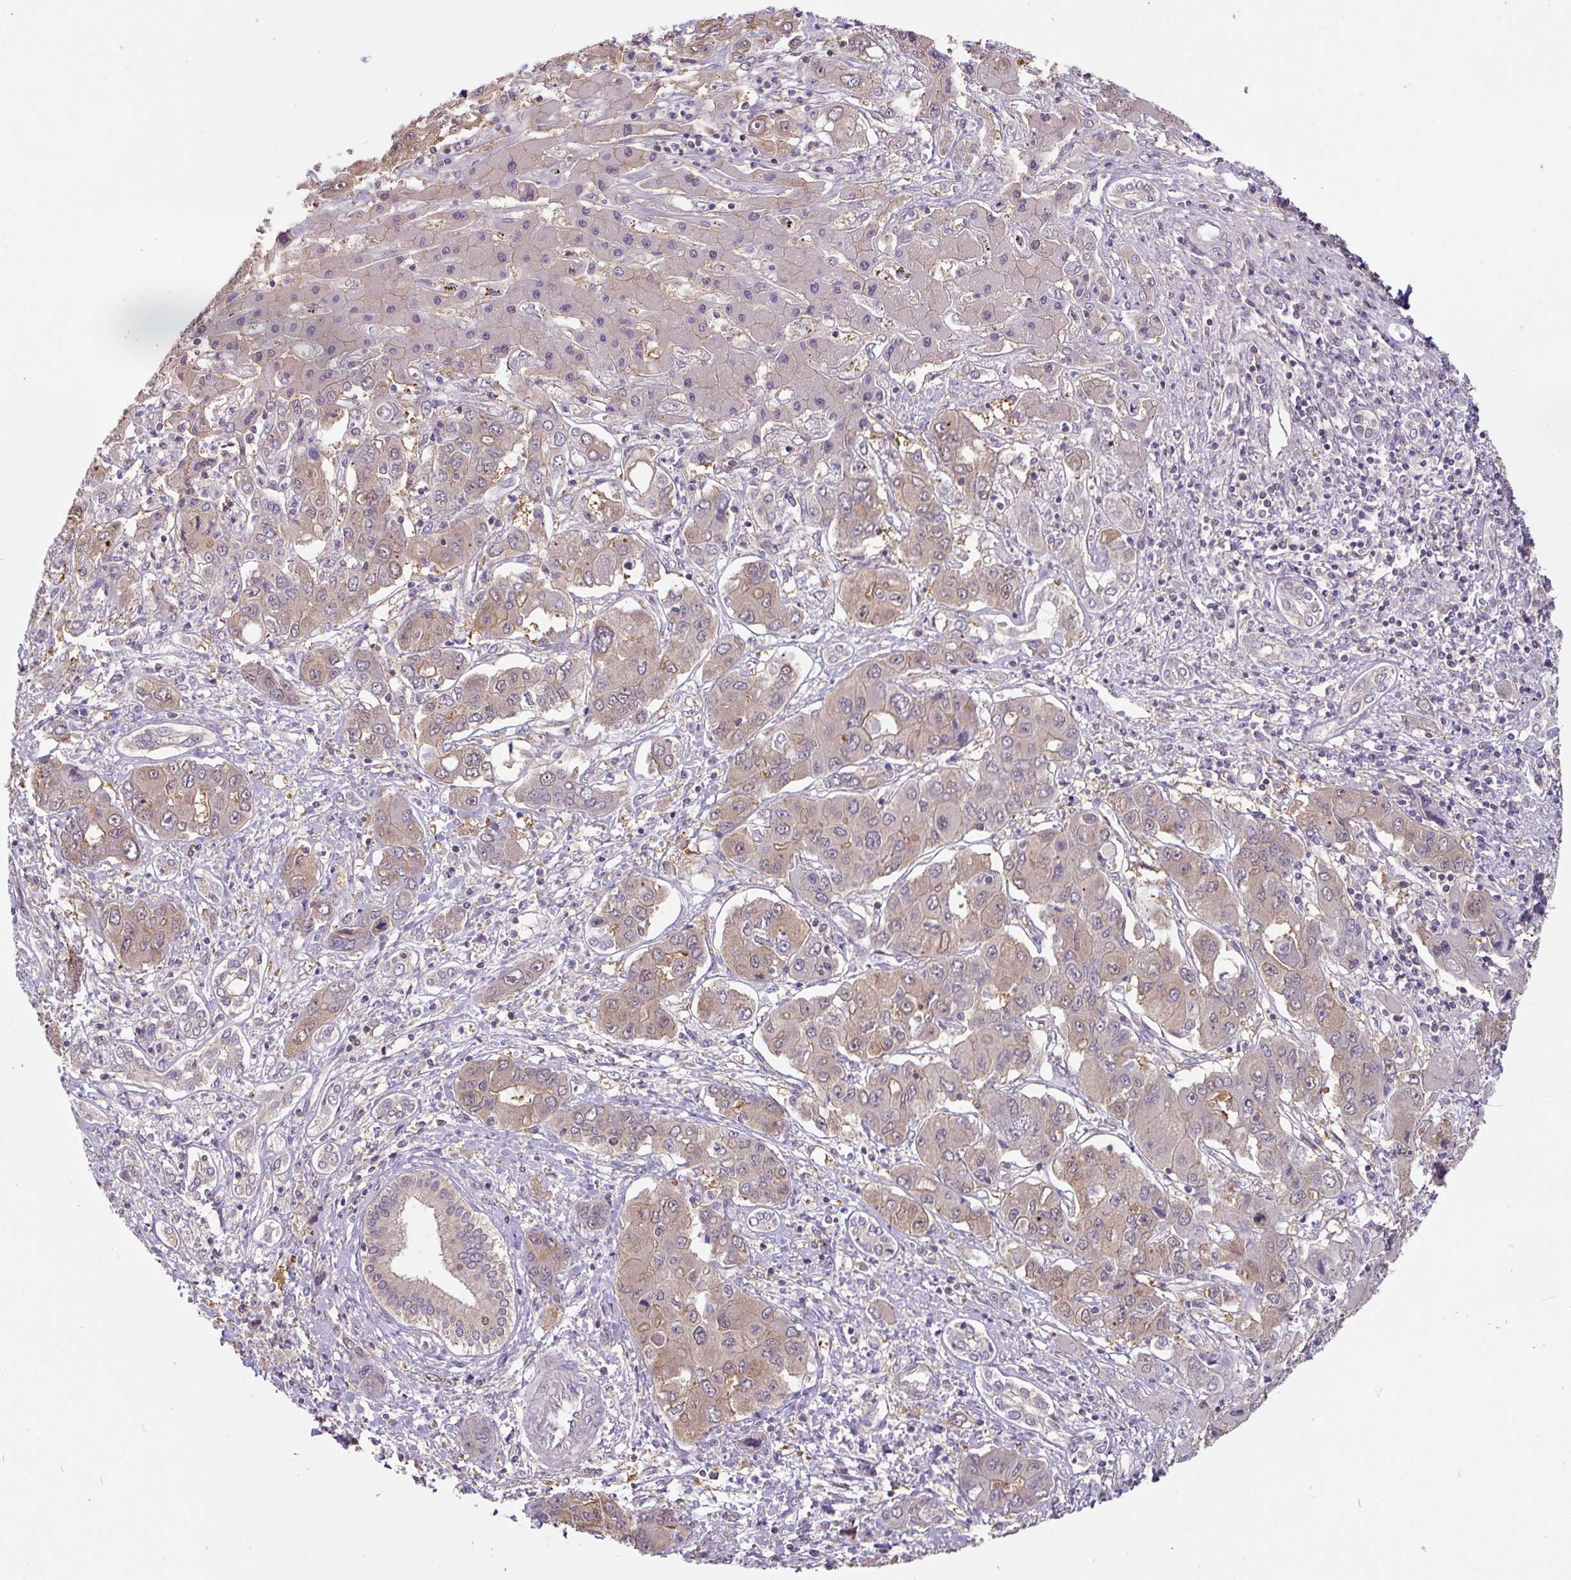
{"staining": {"intensity": "moderate", "quantity": "25%-75%", "location": "cytoplasmic/membranous"}, "tissue": "liver cancer", "cell_type": "Tumor cells", "image_type": "cancer", "snomed": [{"axis": "morphology", "description": "Cholangiocarcinoma"}, {"axis": "topography", "description": "Liver"}], "caption": "Human liver cancer stained for a protein (brown) demonstrates moderate cytoplasmic/membranous positive expression in about 25%-75% of tumor cells.", "gene": "ST13", "patient": {"sex": "male", "age": 67}}